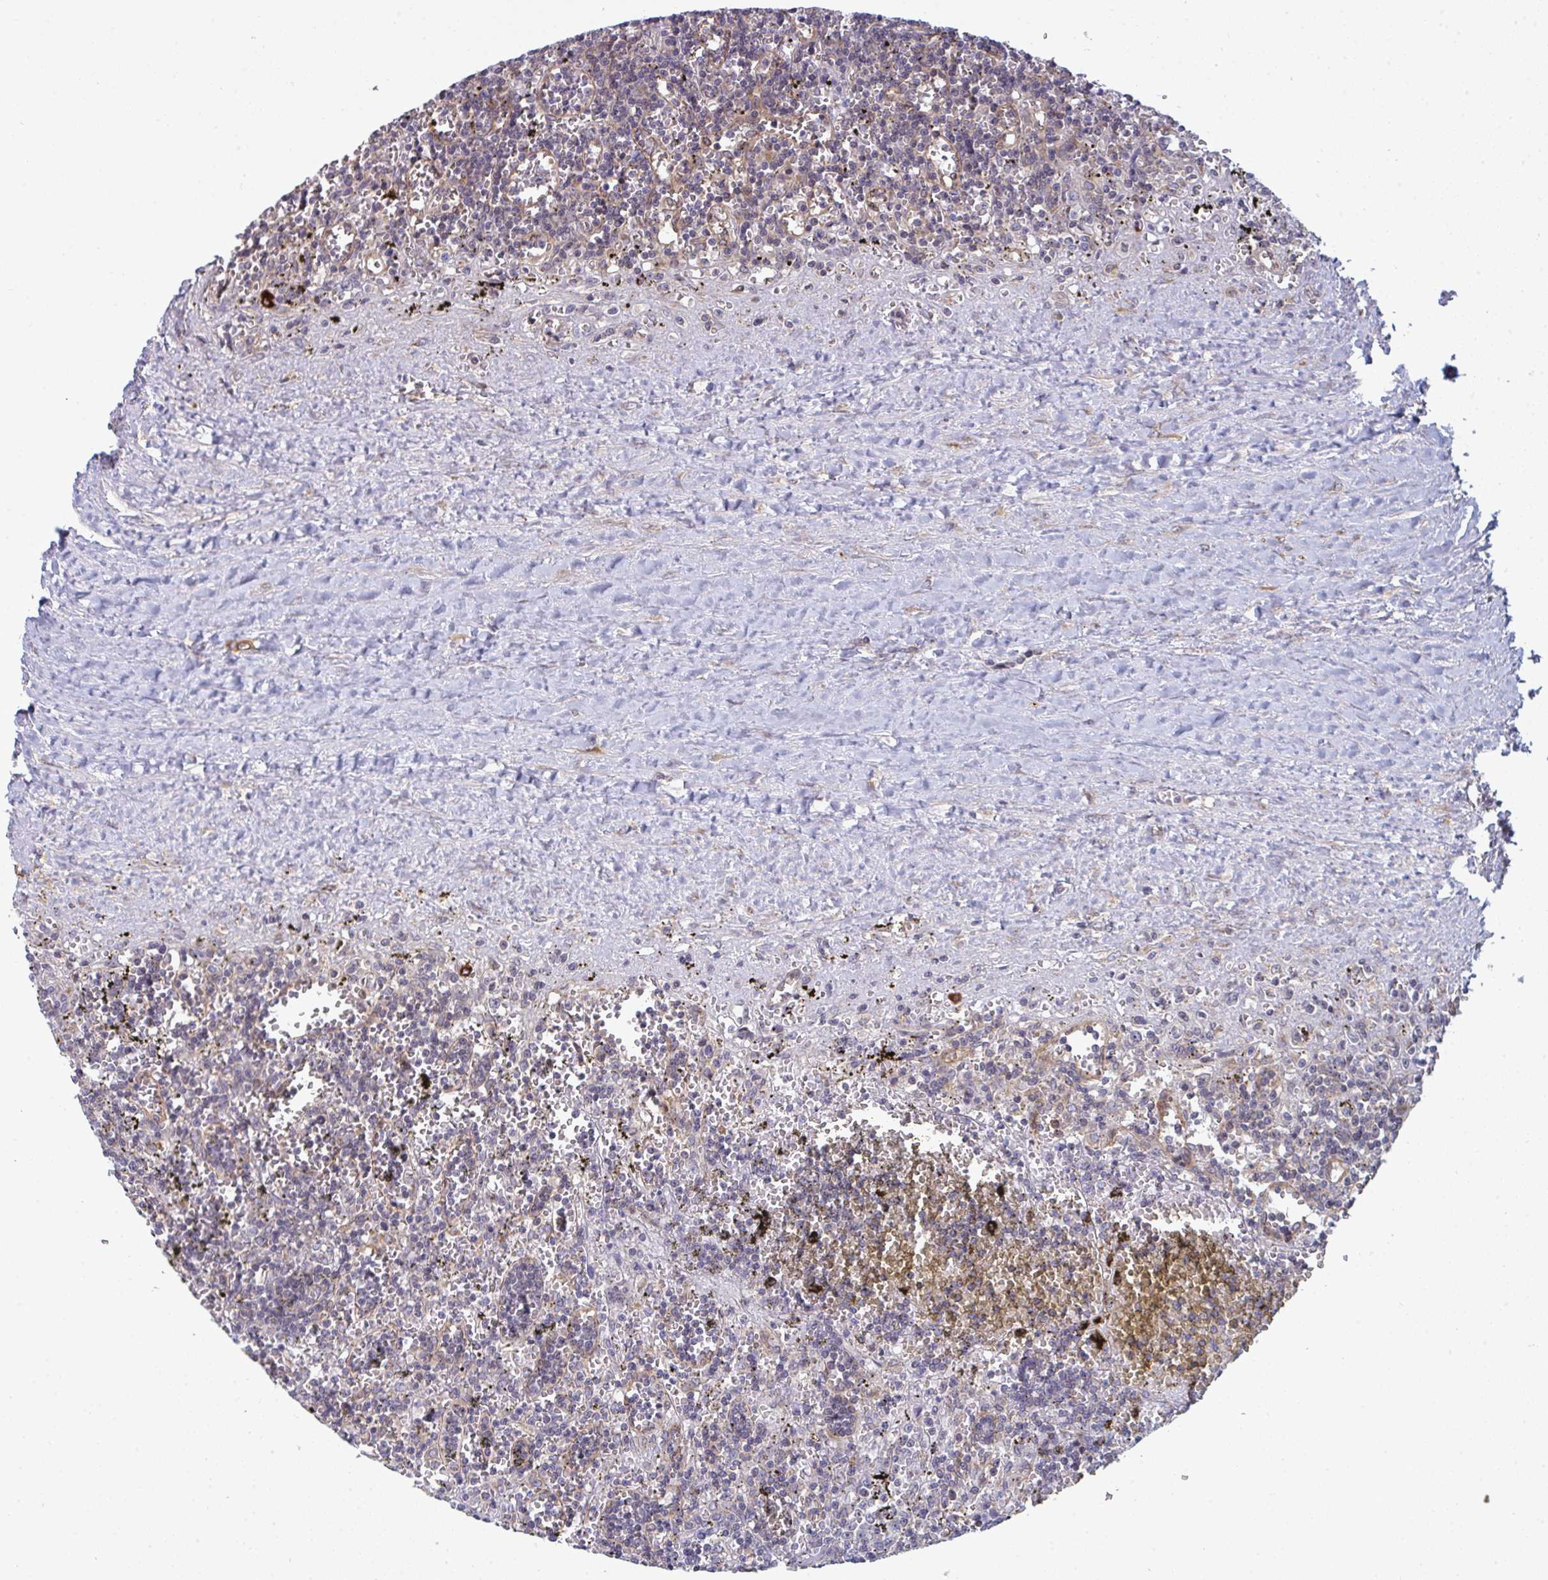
{"staining": {"intensity": "negative", "quantity": "none", "location": "none"}, "tissue": "lymphoma", "cell_type": "Tumor cells", "image_type": "cancer", "snomed": [{"axis": "morphology", "description": "Malignant lymphoma, non-Hodgkin's type, Low grade"}, {"axis": "topography", "description": "Spleen"}], "caption": "Micrograph shows no protein expression in tumor cells of low-grade malignant lymphoma, non-Hodgkin's type tissue. The staining is performed using DAB (3,3'-diaminobenzidine) brown chromogen with nuclei counter-stained in using hematoxylin.", "gene": "LYSMD4", "patient": {"sex": "male", "age": 60}}